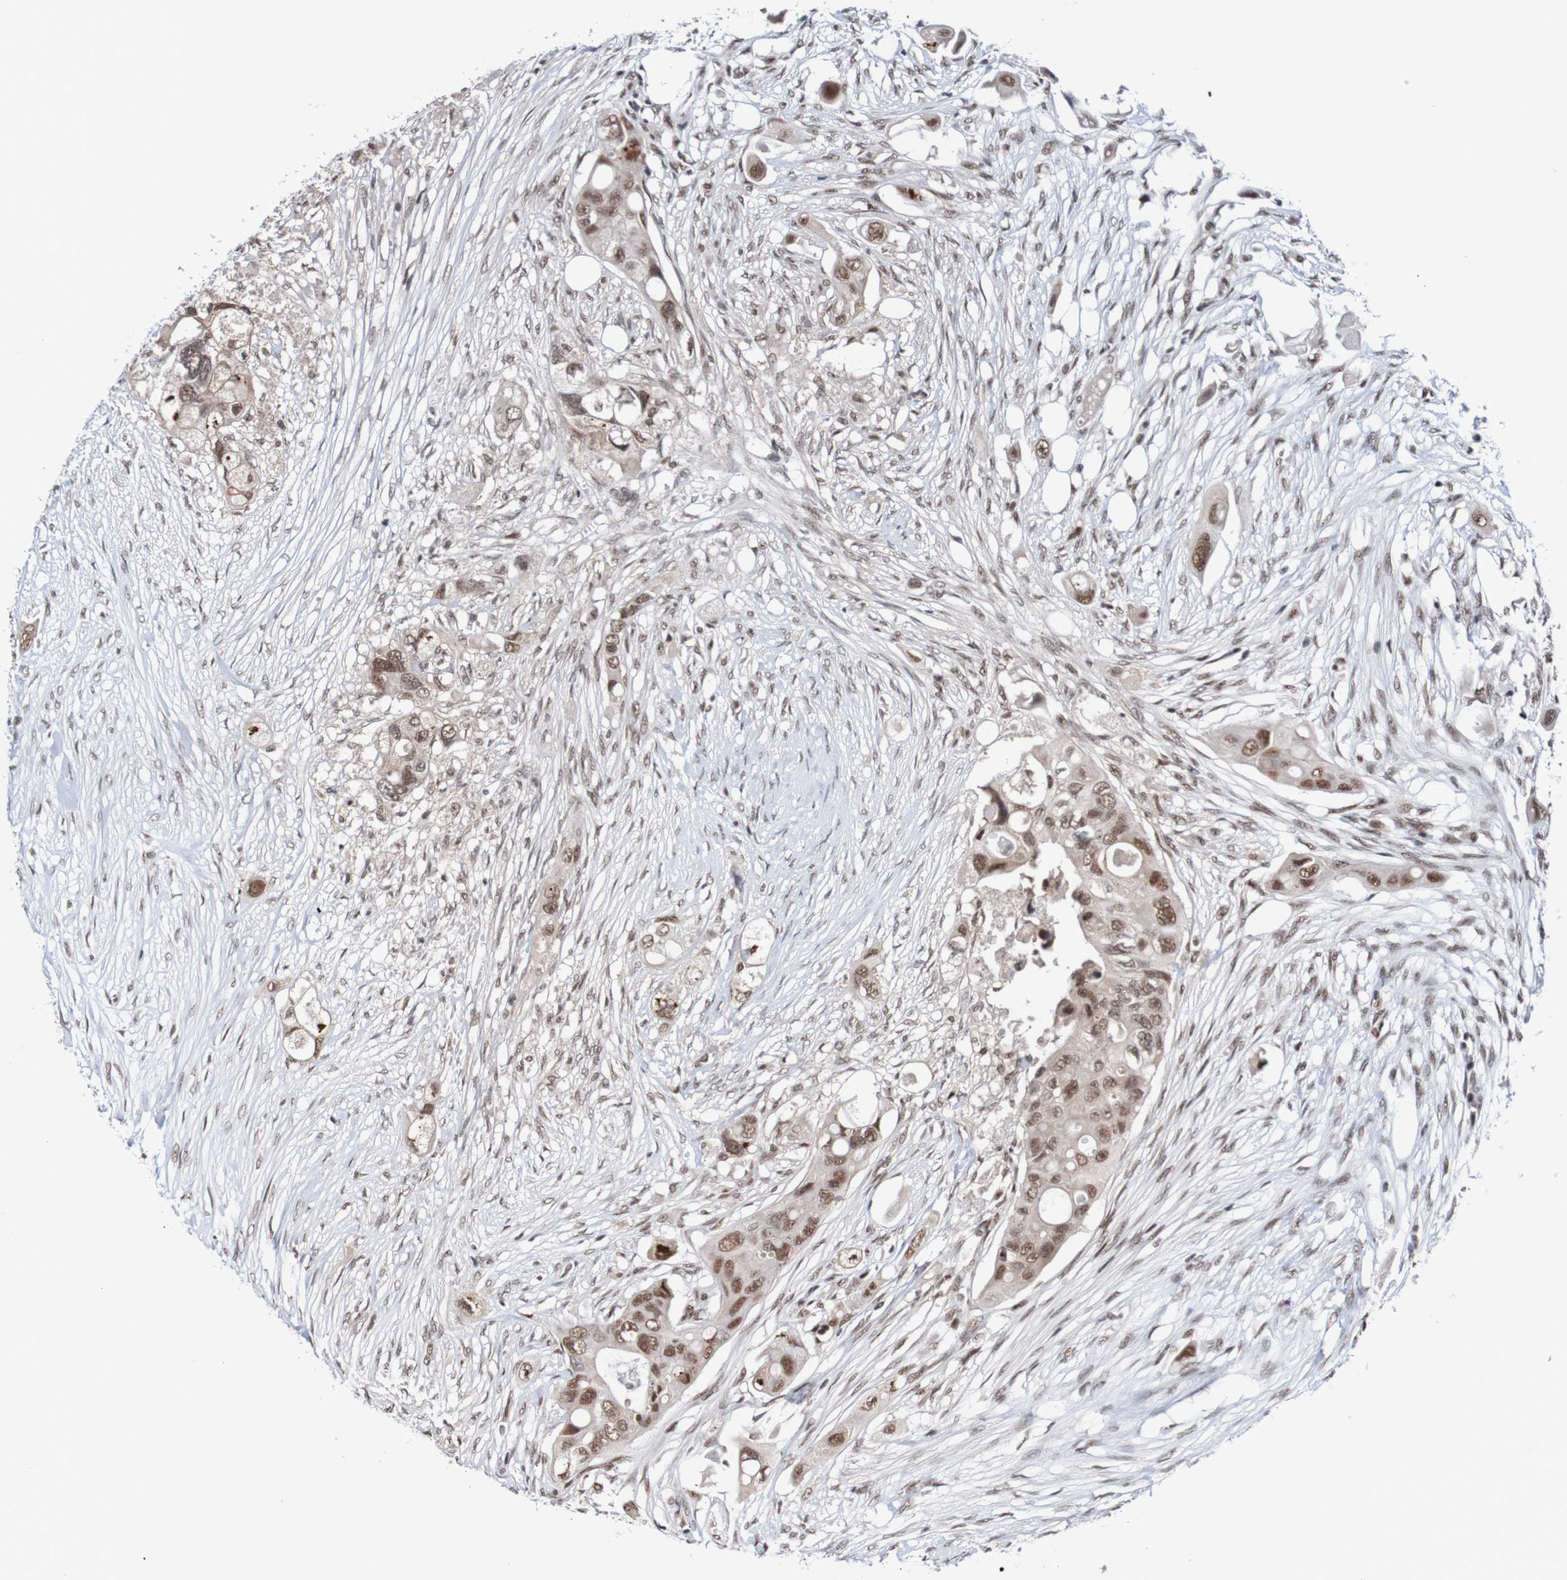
{"staining": {"intensity": "moderate", "quantity": ">75%", "location": "nuclear"}, "tissue": "colorectal cancer", "cell_type": "Tumor cells", "image_type": "cancer", "snomed": [{"axis": "morphology", "description": "Adenocarcinoma, NOS"}, {"axis": "topography", "description": "Colon"}], "caption": "Moderate nuclear protein positivity is seen in about >75% of tumor cells in colorectal cancer.", "gene": "CDC5L", "patient": {"sex": "female", "age": 57}}